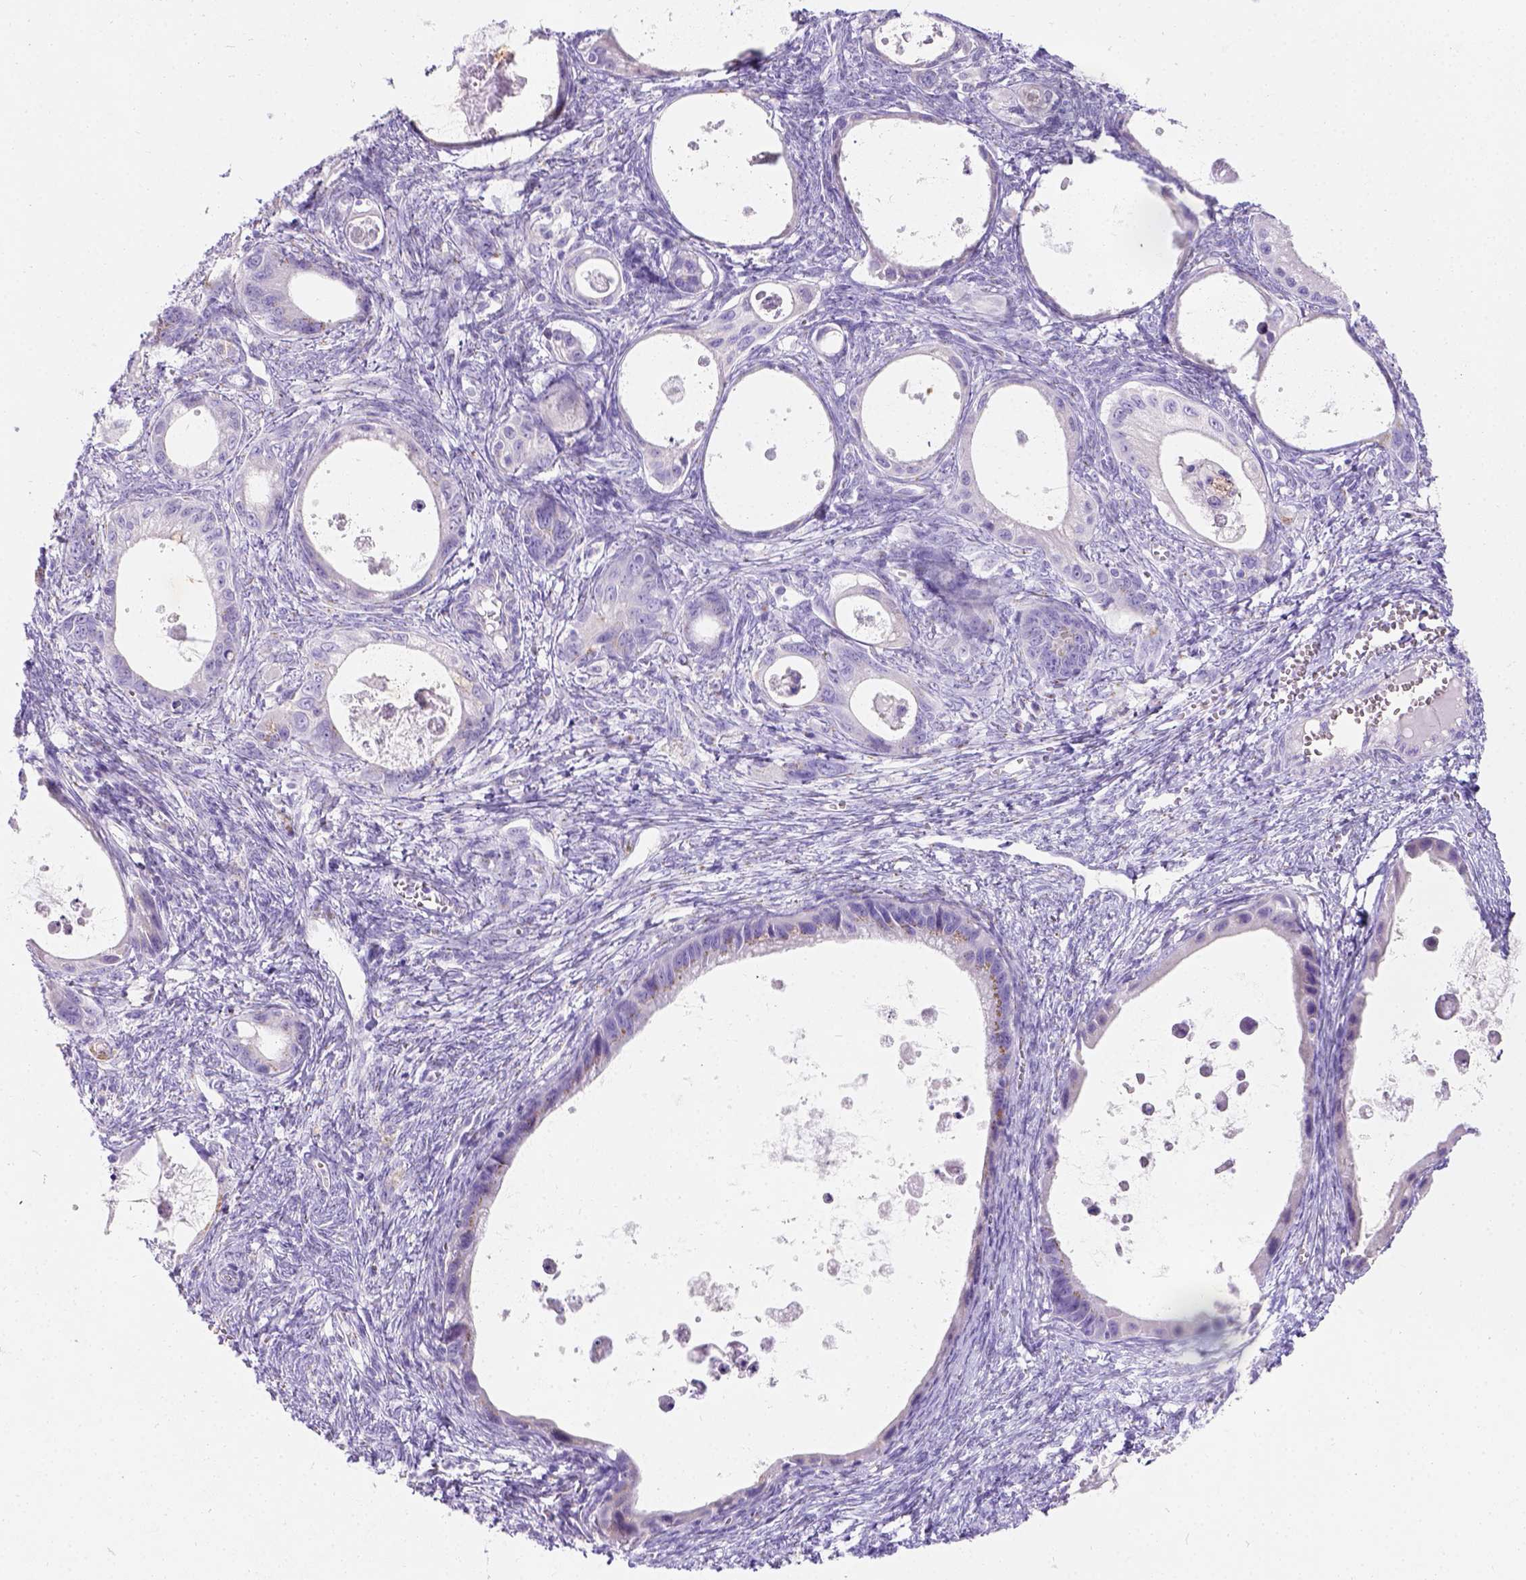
{"staining": {"intensity": "moderate", "quantity": "<25%", "location": "cytoplasmic/membranous"}, "tissue": "ovarian cancer", "cell_type": "Tumor cells", "image_type": "cancer", "snomed": [{"axis": "morphology", "description": "Cystadenocarcinoma, mucinous, NOS"}, {"axis": "topography", "description": "Ovary"}], "caption": "Immunohistochemical staining of human ovarian mucinous cystadenocarcinoma demonstrates low levels of moderate cytoplasmic/membranous protein expression in approximately <25% of tumor cells. (Stains: DAB (3,3'-diaminobenzidine) in brown, nuclei in blue, Microscopy: brightfield microscopy at high magnification).", "gene": "PHF7", "patient": {"sex": "female", "age": 64}}